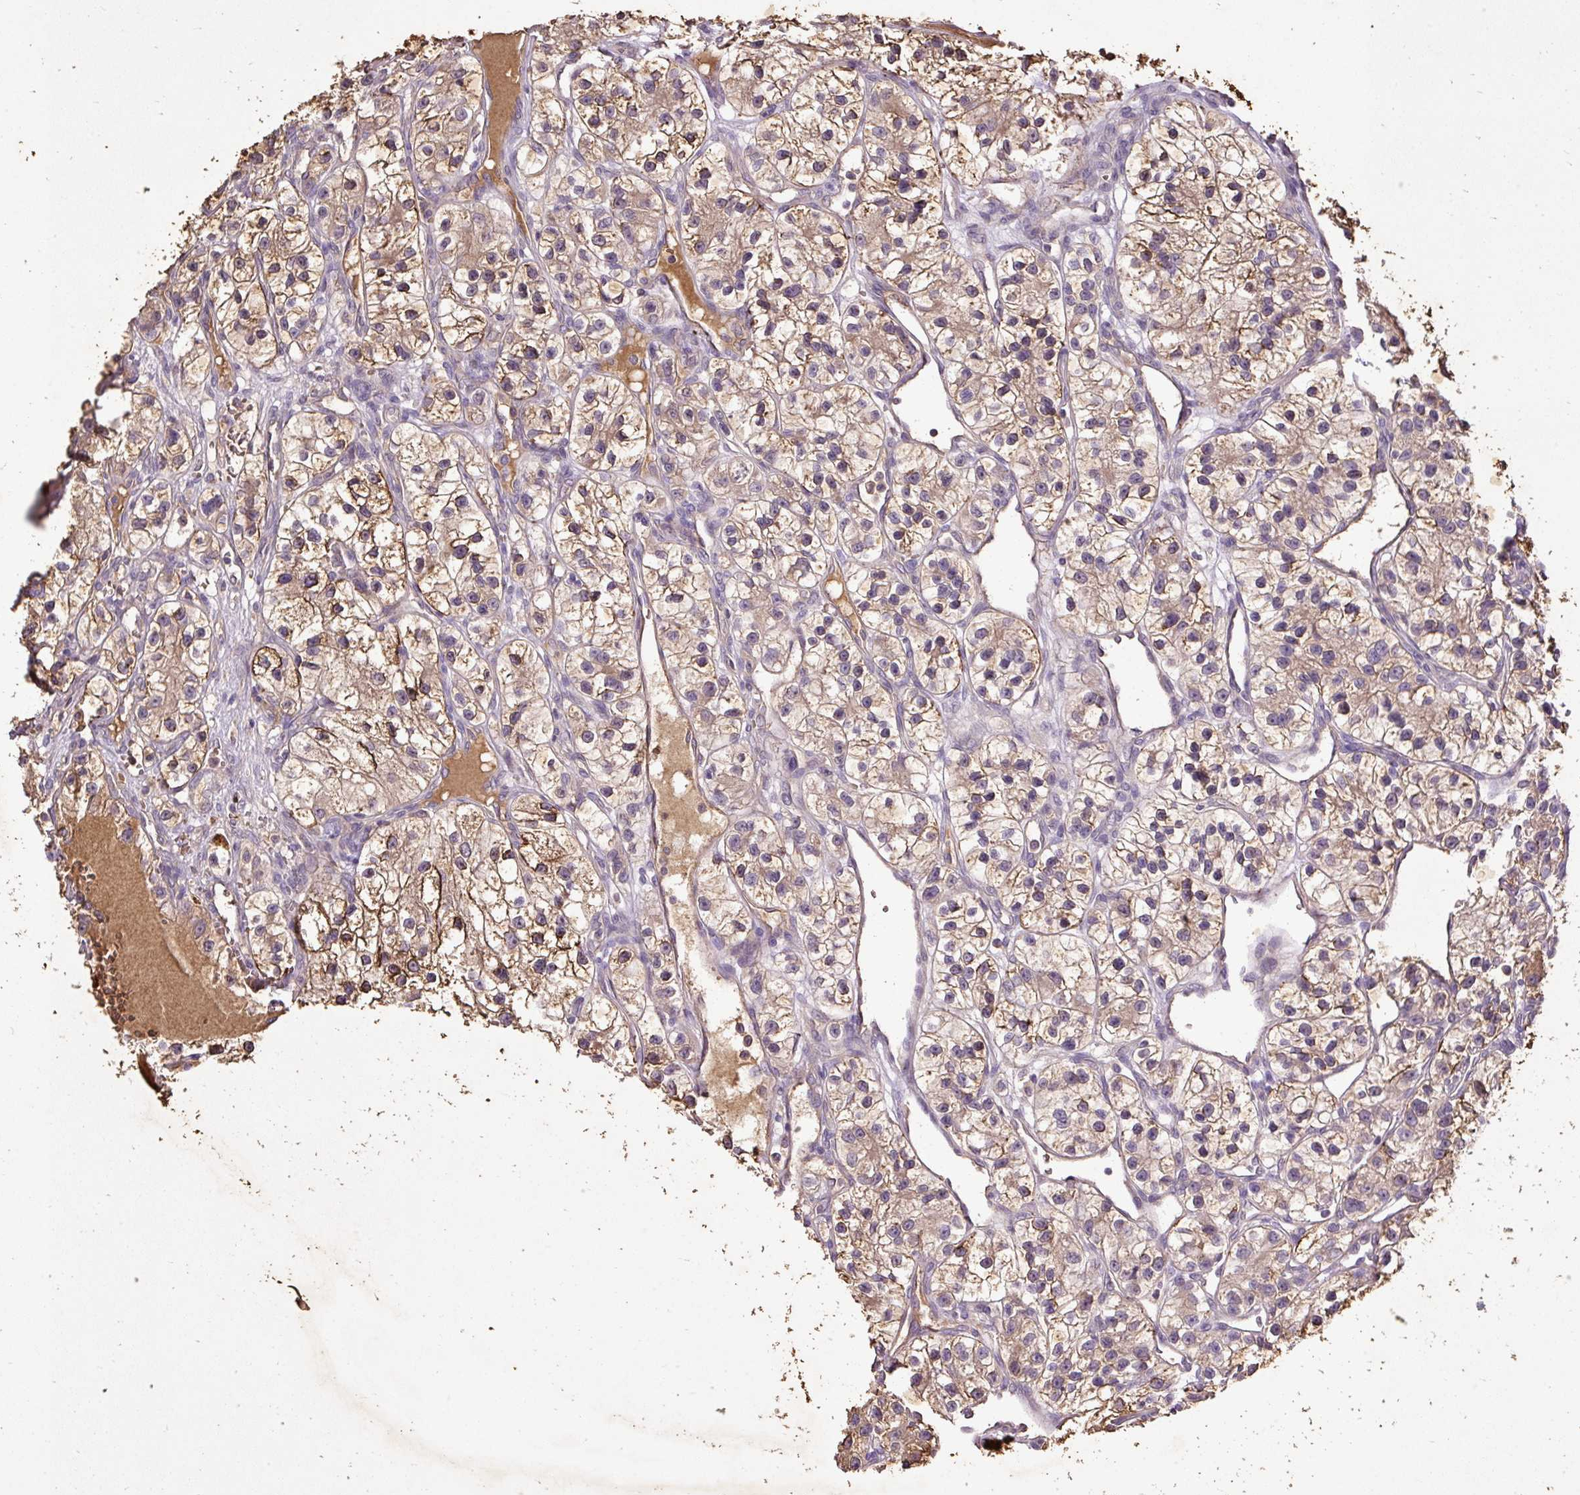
{"staining": {"intensity": "weak", "quantity": ">75%", "location": "cytoplasmic/membranous"}, "tissue": "renal cancer", "cell_type": "Tumor cells", "image_type": "cancer", "snomed": [{"axis": "morphology", "description": "Adenocarcinoma, NOS"}, {"axis": "topography", "description": "Kidney"}], "caption": "Immunohistochemical staining of human renal adenocarcinoma exhibits weak cytoplasmic/membranous protein expression in approximately >75% of tumor cells.", "gene": "LRTM2", "patient": {"sex": "female", "age": 57}}